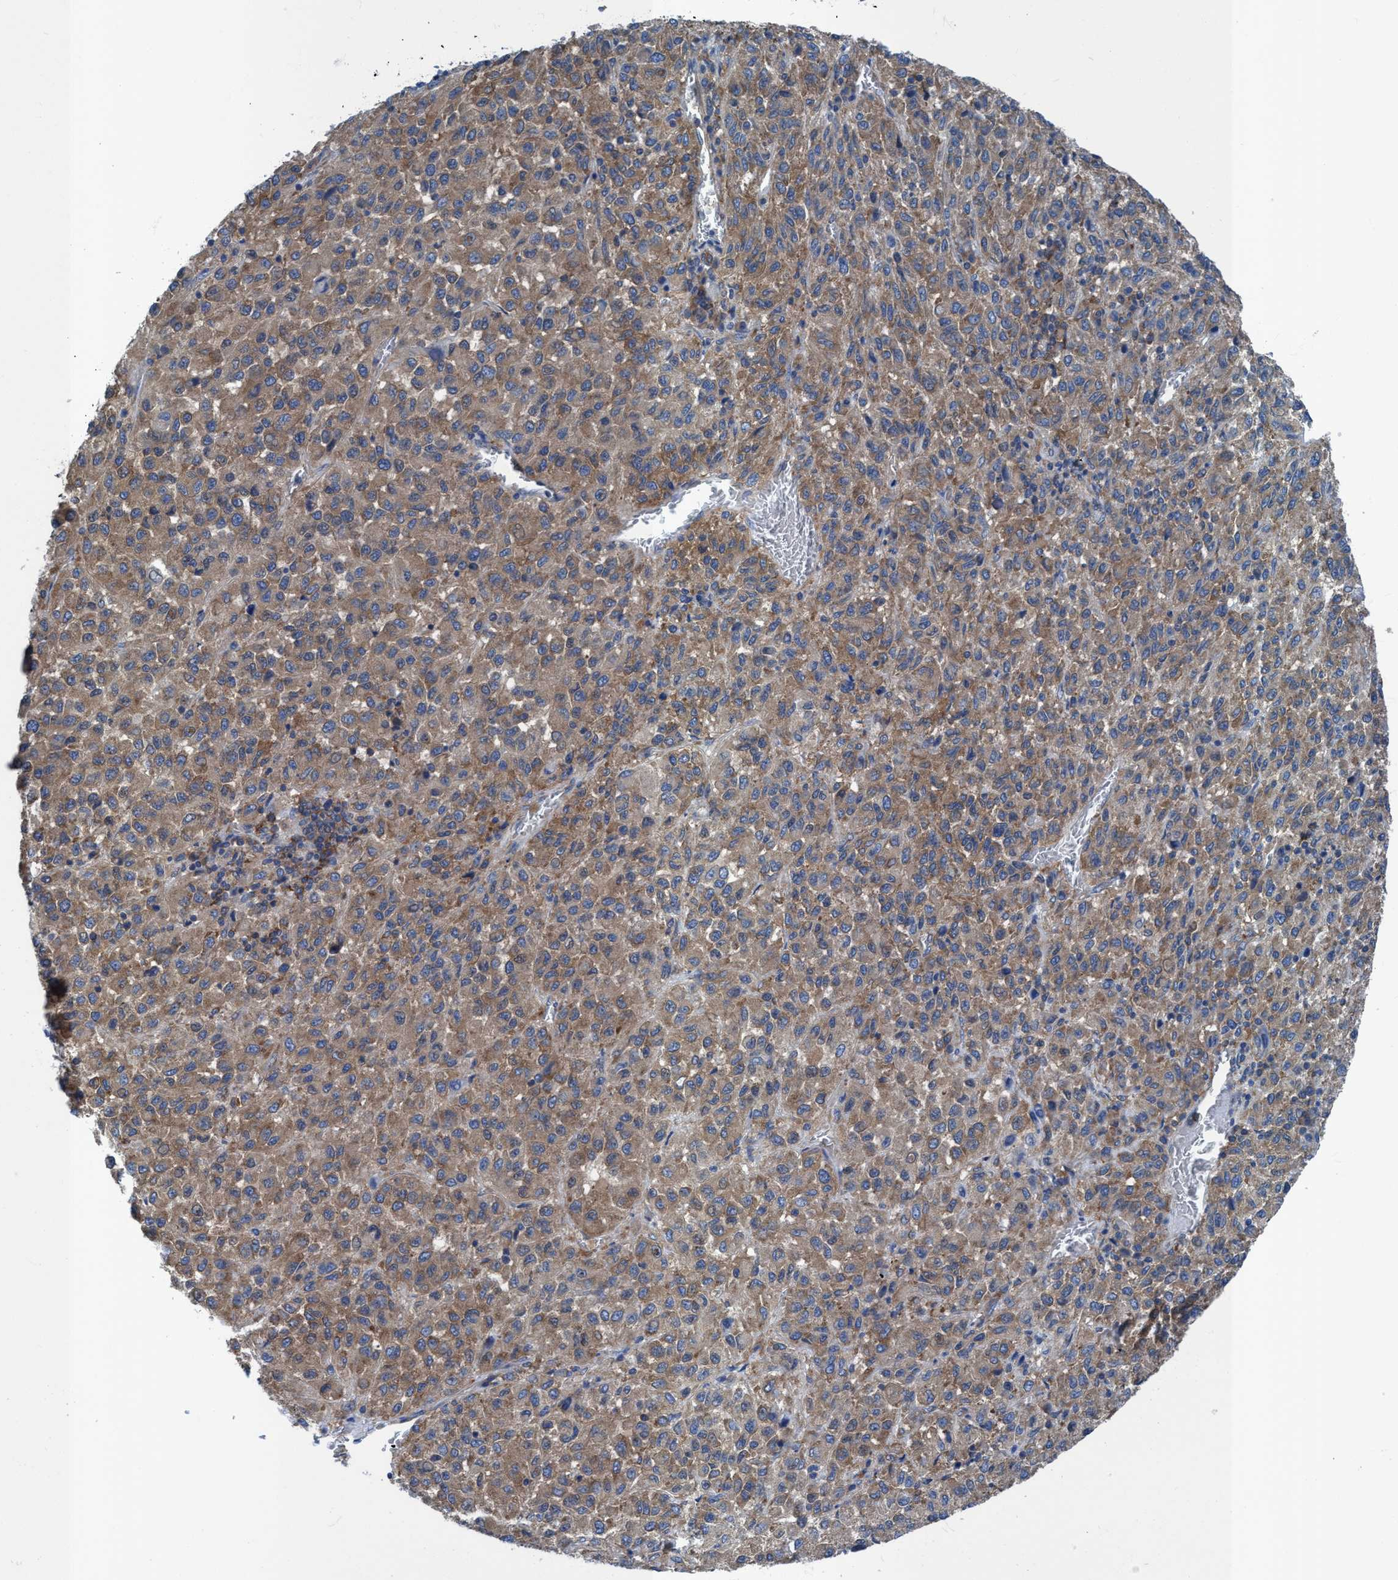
{"staining": {"intensity": "moderate", "quantity": ">75%", "location": "cytoplasmic/membranous"}, "tissue": "skin cancer", "cell_type": "Tumor cells", "image_type": "cancer", "snomed": [{"axis": "morphology", "description": "Squamous cell carcinoma, NOS"}, {"axis": "topography", "description": "Skin"}], "caption": "Skin squamous cell carcinoma stained with a protein marker shows moderate staining in tumor cells.", "gene": "NMT1", "patient": {"sex": "female", "age": 73}}